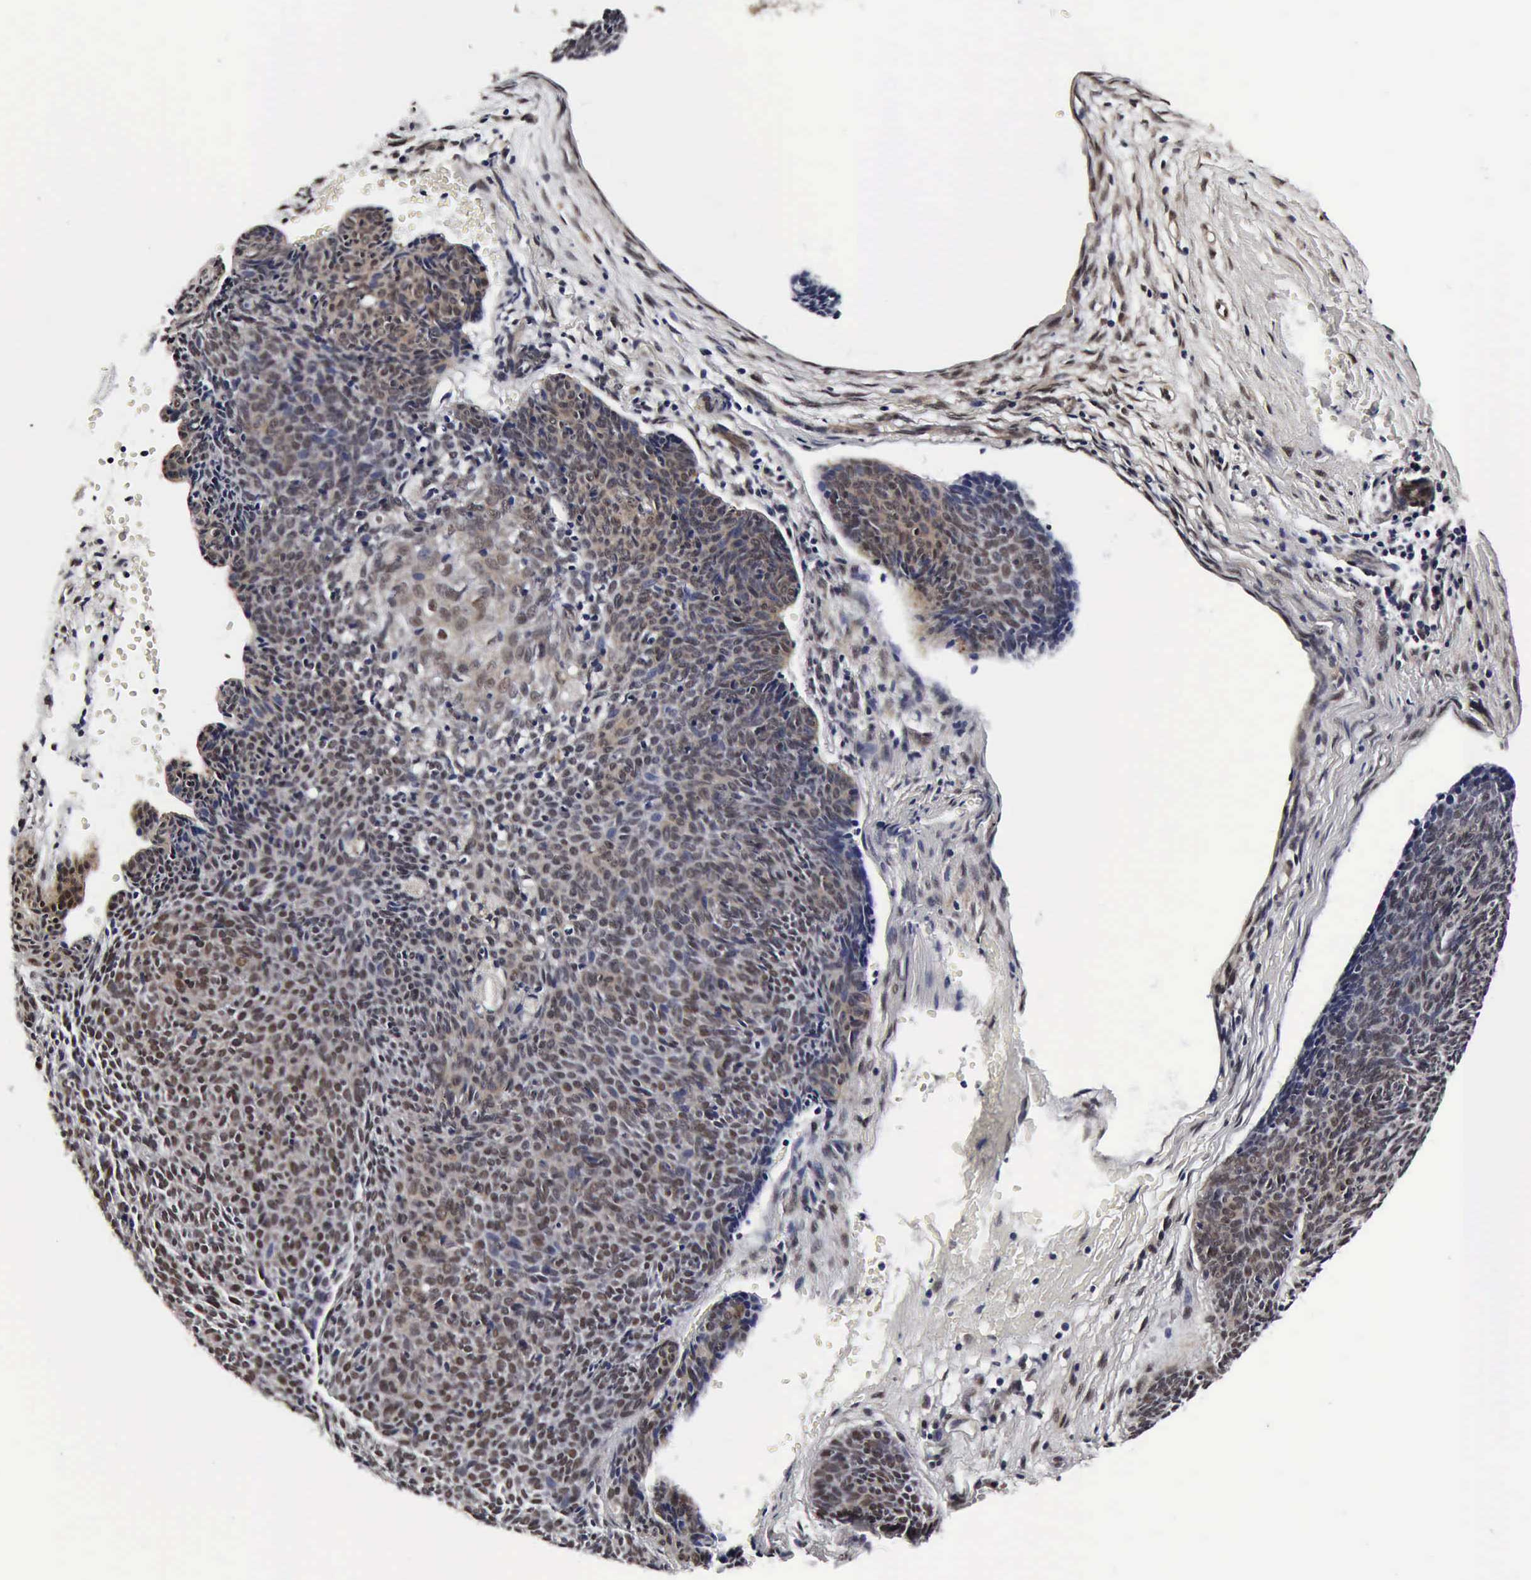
{"staining": {"intensity": "weak", "quantity": "25%-75%", "location": "cytoplasmic/membranous"}, "tissue": "skin cancer", "cell_type": "Tumor cells", "image_type": "cancer", "snomed": [{"axis": "morphology", "description": "Basal cell carcinoma"}, {"axis": "topography", "description": "Skin"}], "caption": "Brown immunohistochemical staining in skin cancer reveals weak cytoplasmic/membranous staining in approximately 25%-75% of tumor cells. (Stains: DAB in brown, nuclei in blue, Microscopy: brightfield microscopy at high magnification).", "gene": "UBC", "patient": {"sex": "male", "age": 84}}